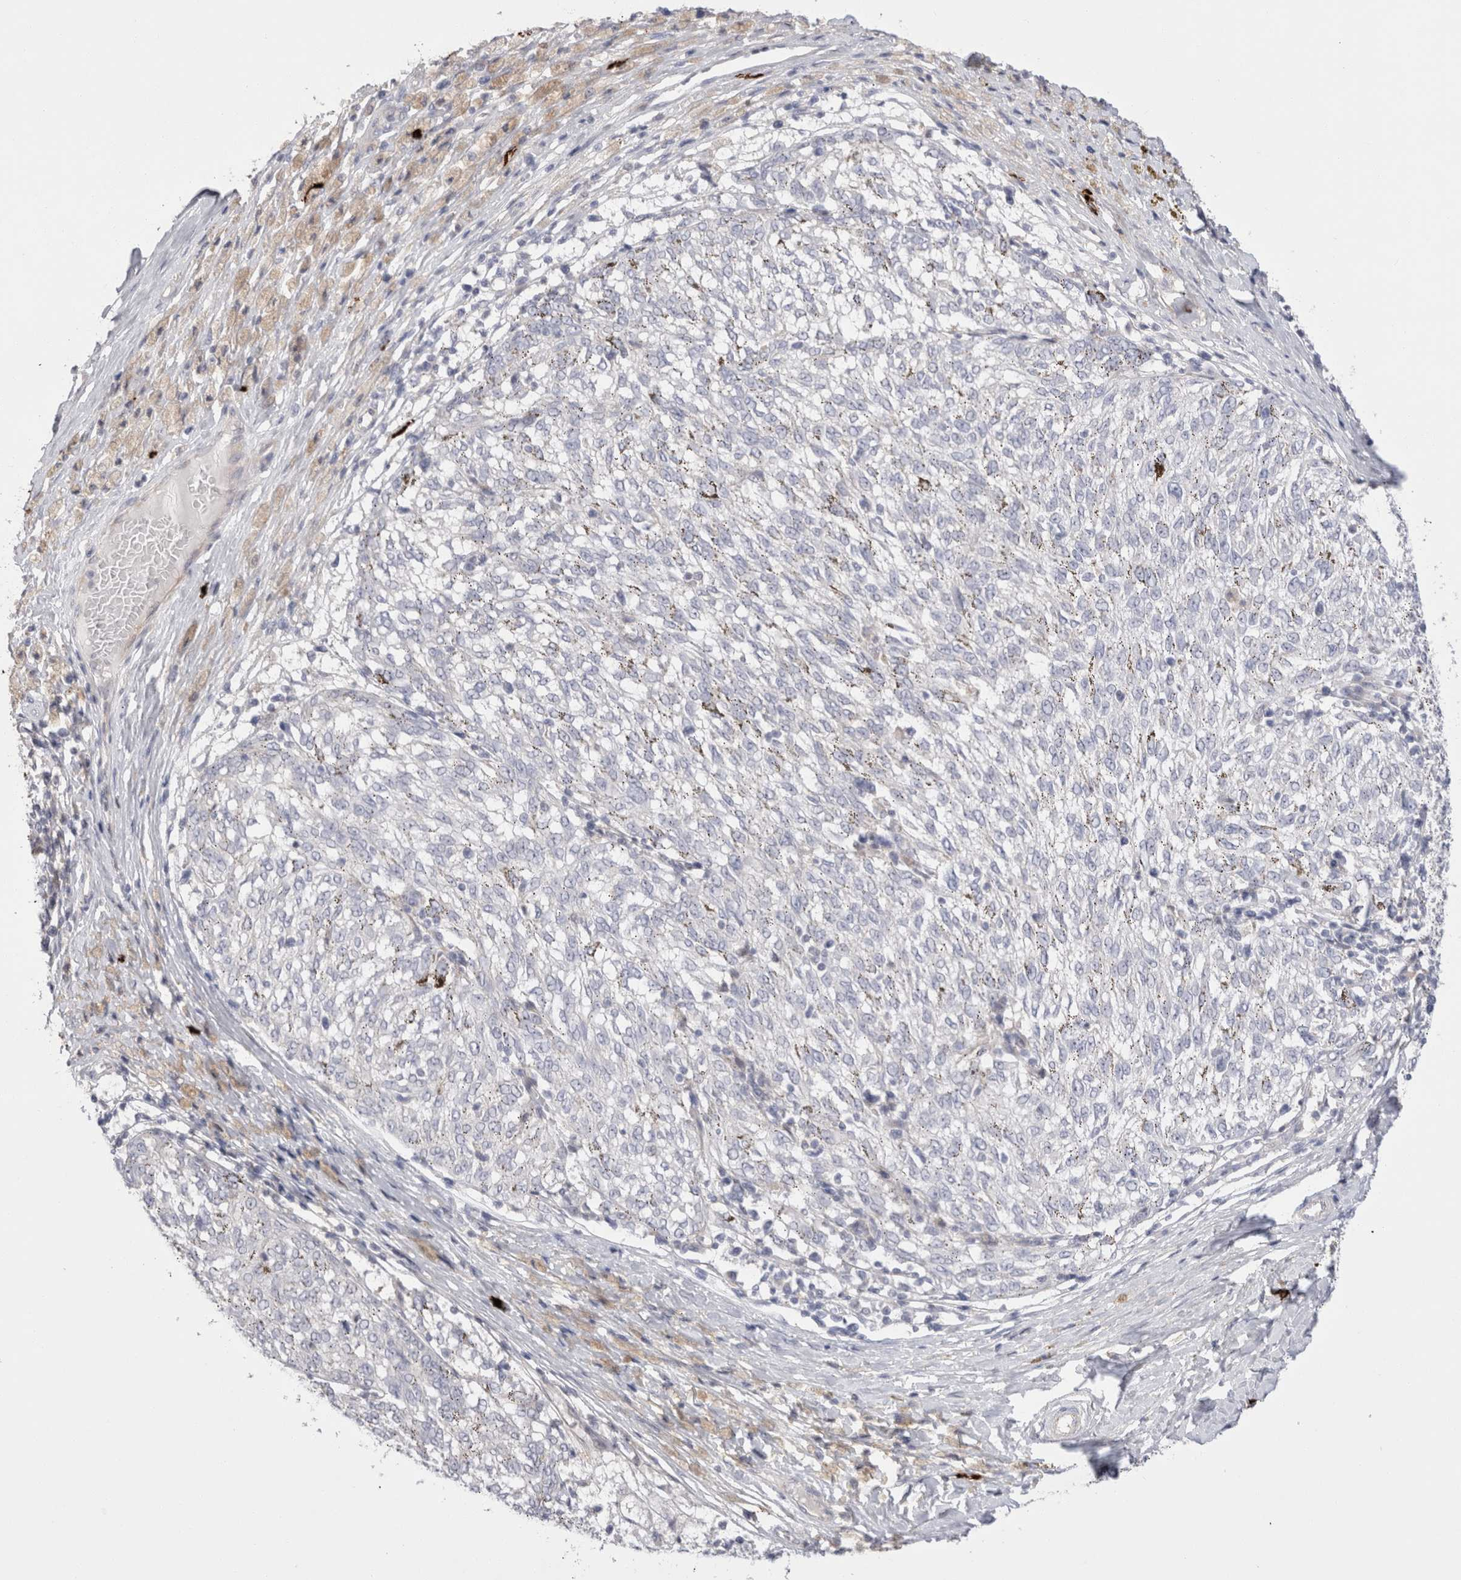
{"staining": {"intensity": "negative", "quantity": "none", "location": "none"}, "tissue": "melanoma", "cell_type": "Tumor cells", "image_type": "cancer", "snomed": [{"axis": "morphology", "description": "Malignant melanoma, NOS"}, {"axis": "topography", "description": "Skin"}], "caption": "Immunohistochemistry photomicrograph of human melanoma stained for a protein (brown), which displays no positivity in tumor cells. (Stains: DAB immunohistochemistry (IHC) with hematoxylin counter stain, Microscopy: brightfield microscopy at high magnification).", "gene": "SPINK2", "patient": {"sex": "female", "age": 72}}